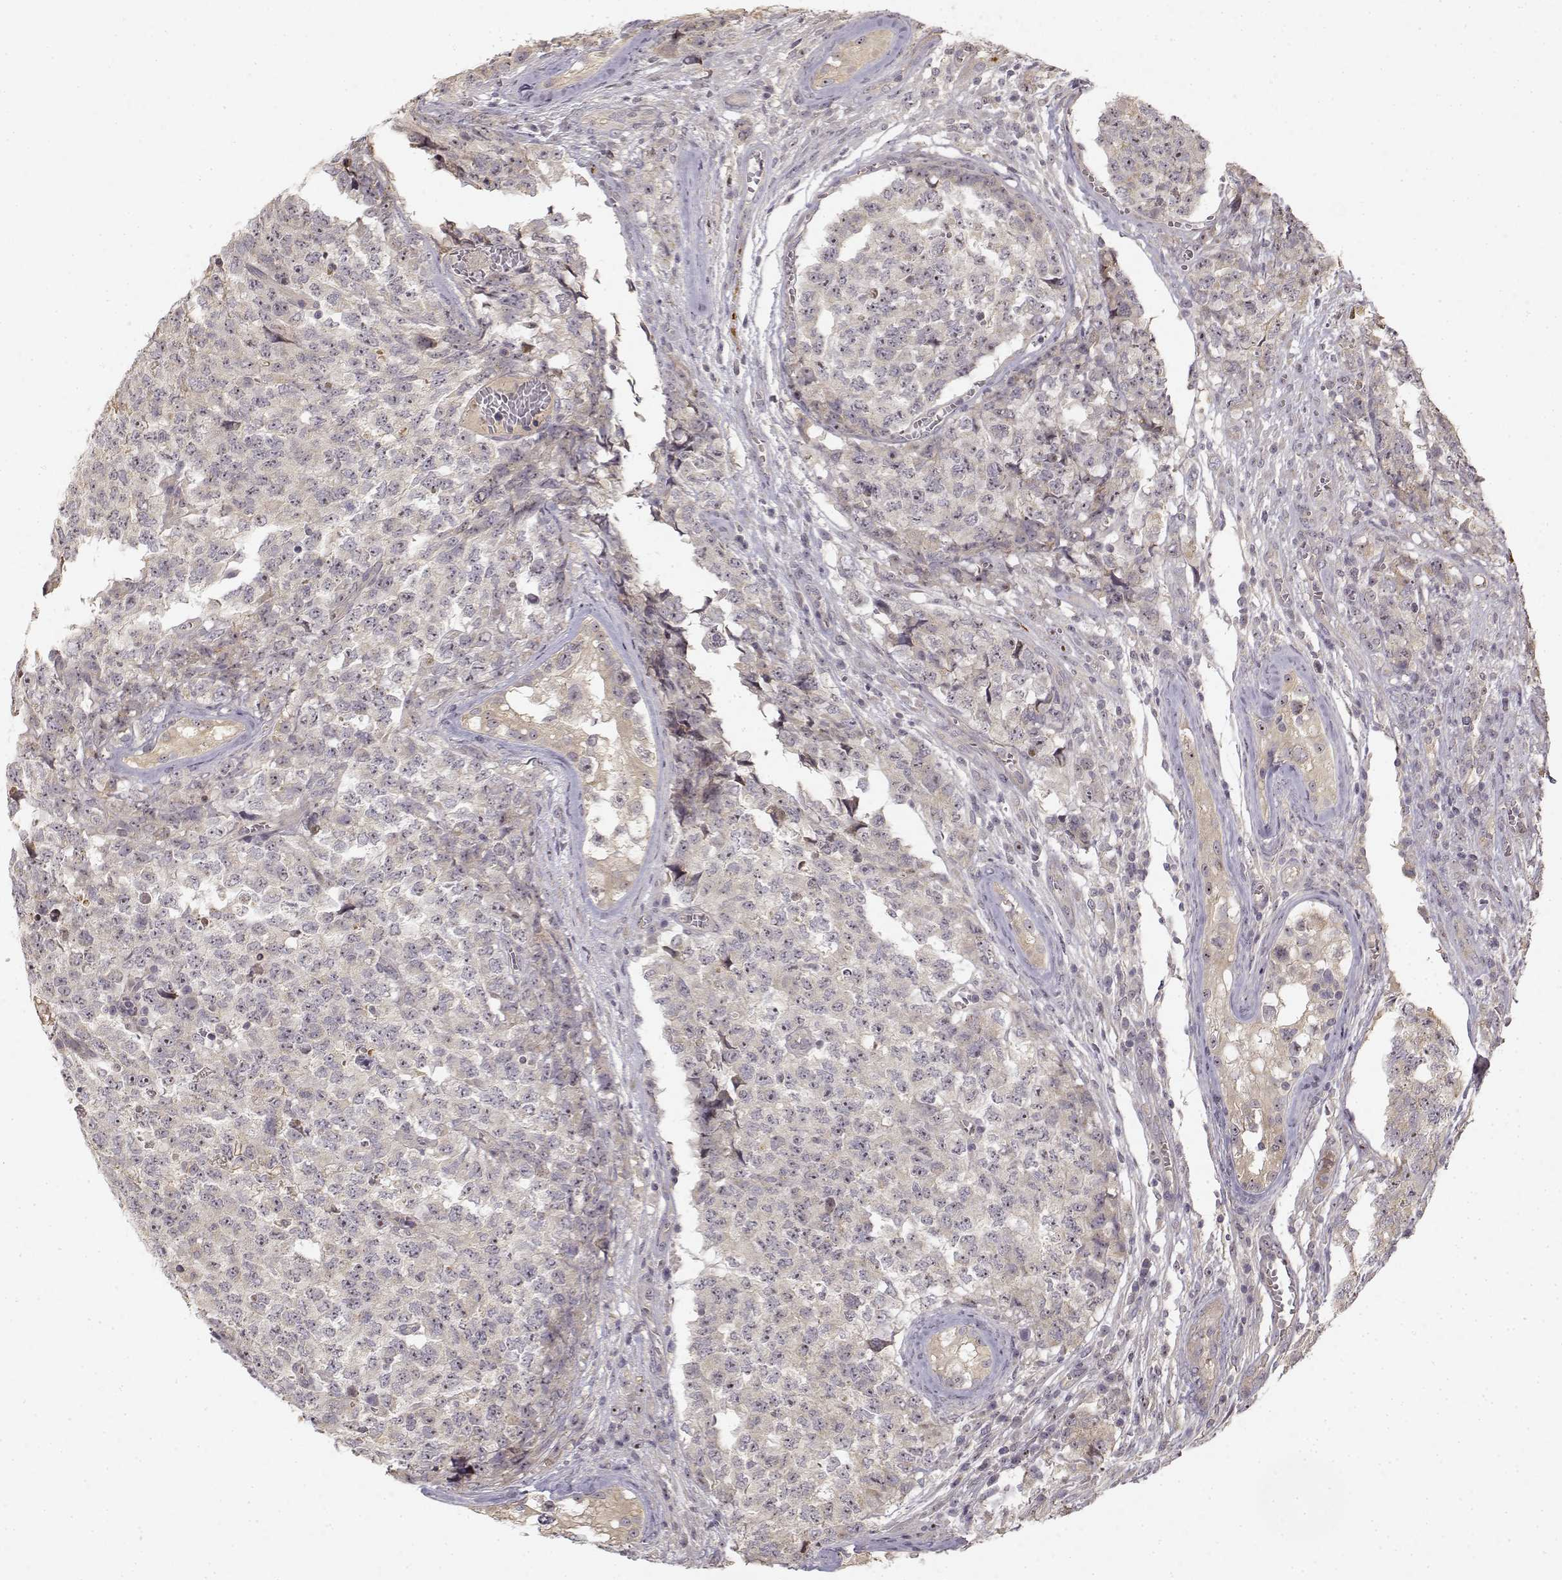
{"staining": {"intensity": "negative", "quantity": "none", "location": "none"}, "tissue": "testis cancer", "cell_type": "Tumor cells", "image_type": "cancer", "snomed": [{"axis": "morphology", "description": "Carcinoma, Embryonal, NOS"}, {"axis": "topography", "description": "Testis"}], "caption": "Immunohistochemistry of human testis cancer (embryonal carcinoma) shows no positivity in tumor cells.", "gene": "MED12L", "patient": {"sex": "male", "age": 23}}